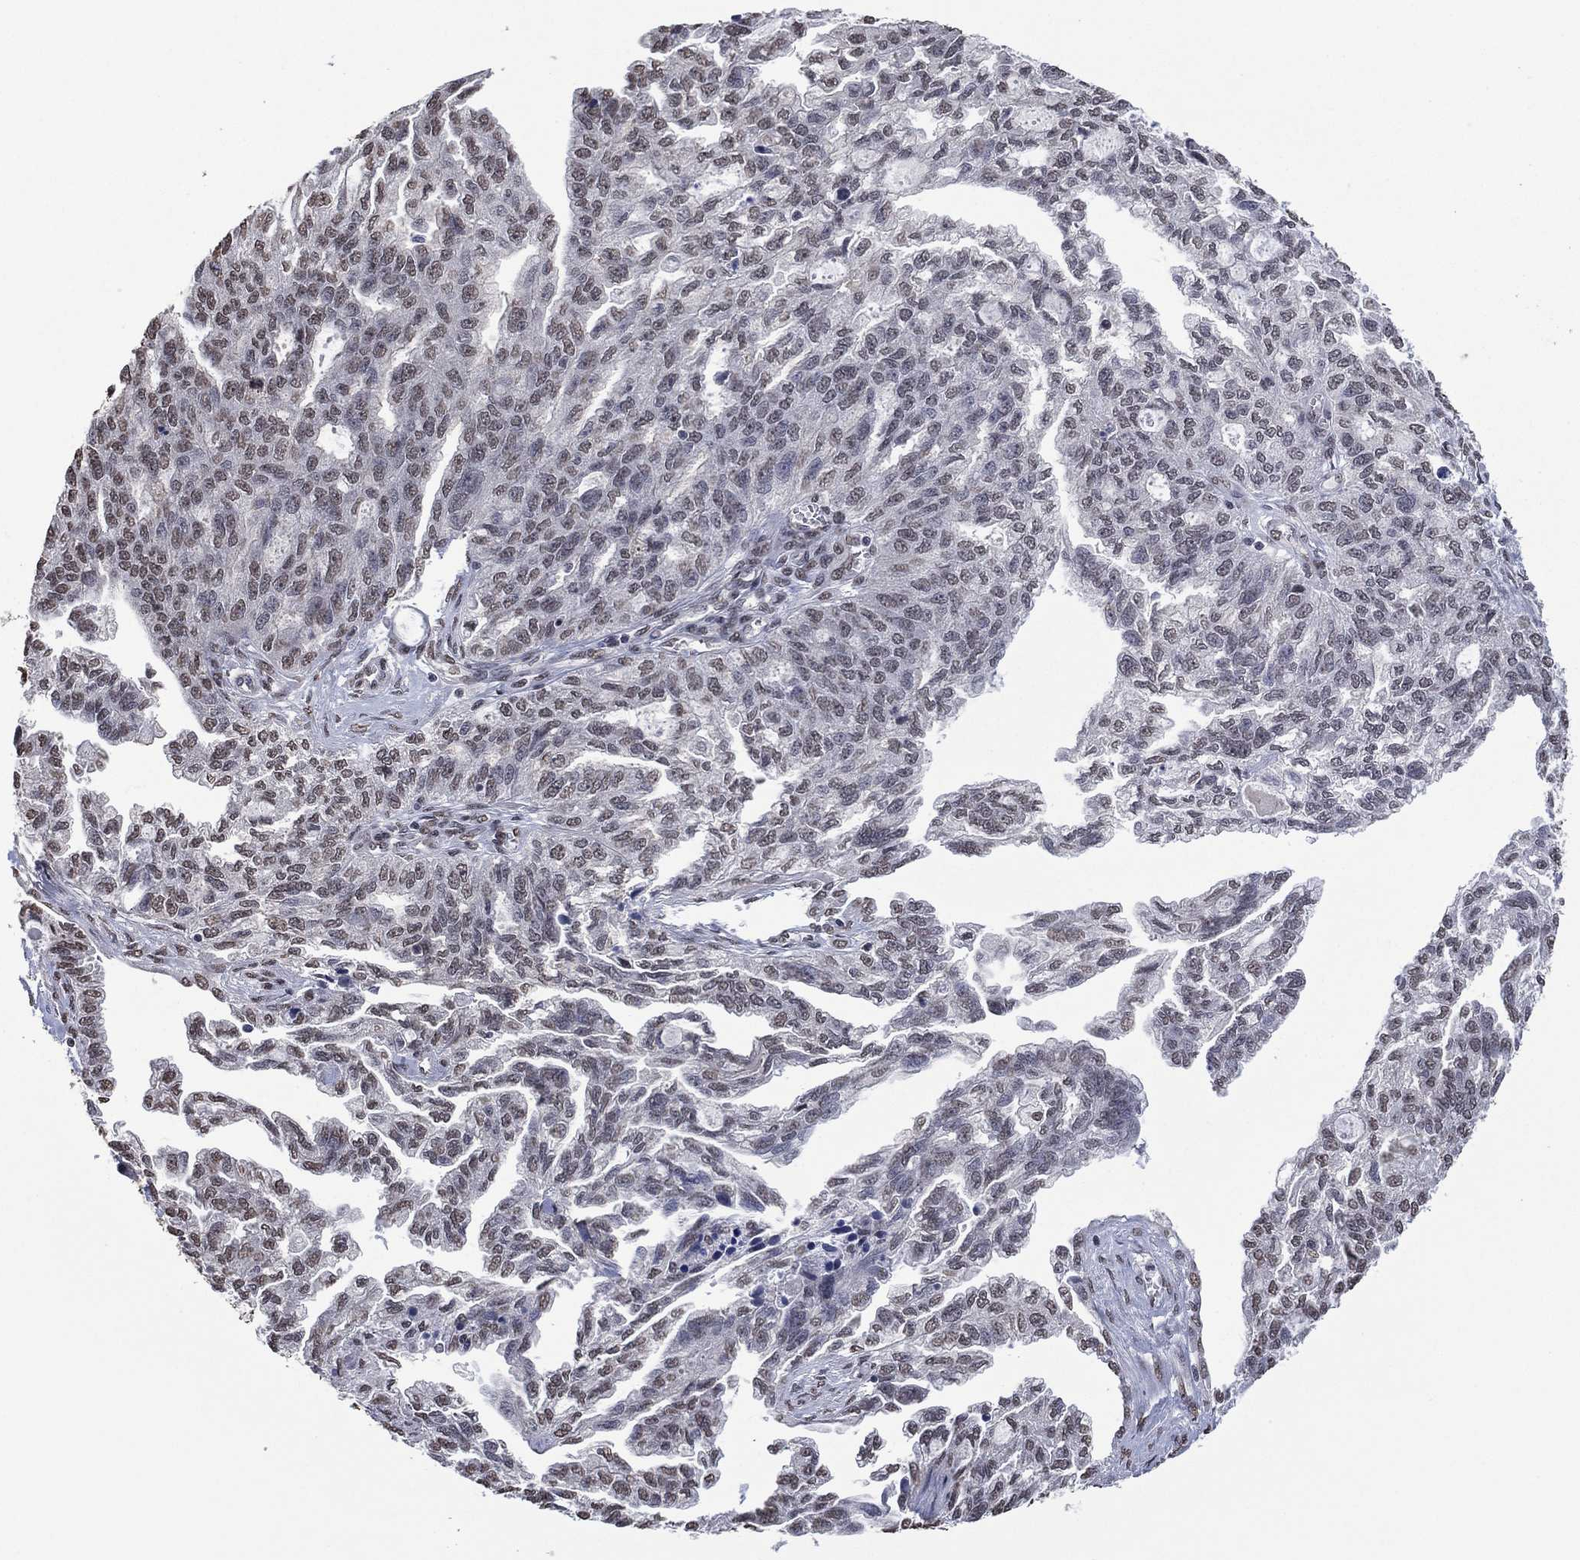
{"staining": {"intensity": "negative", "quantity": "none", "location": "none"}, "tissue": "ovarian cancer", "cell_type": "Tumor cells", "image_type": "cancer", "snomed": [{"axis": "morphology", "description": "Cystadenocarcinoma, serous, NOS"}, {"axis": "topography", "description": "Ovary"}], "caption": "Ovarian cancer (serous cystadenocarcinoma) was stained to show a protein in brown. There is no significant positivity in tumor cells.", "gene": "EHMT1", "patient": {"sex": "female", "age": 51}}